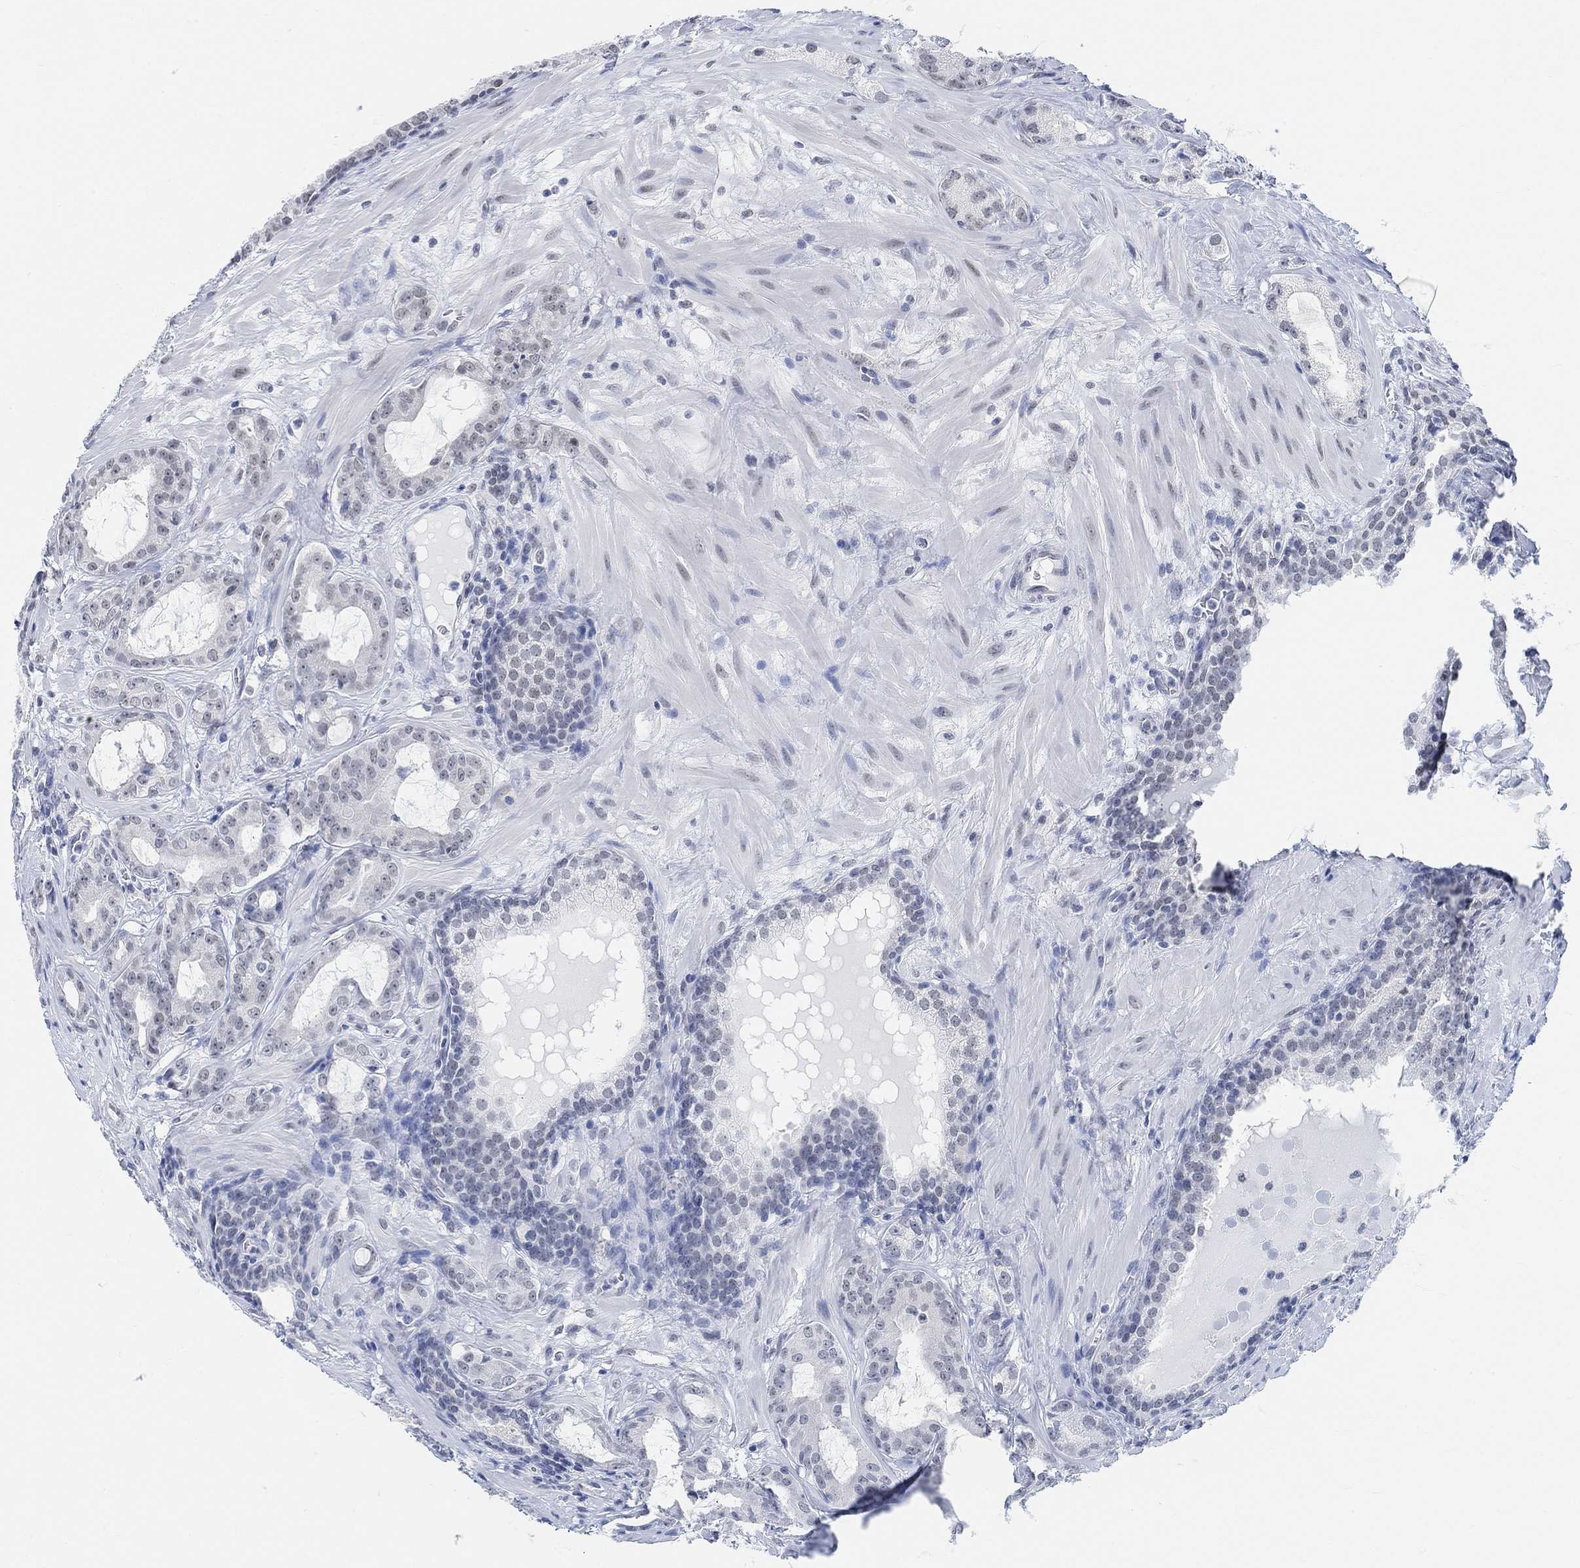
{"staining": {"intensity": "negative", "quantity": "none", "location": "none"}, "tissue": "prostate cancer", "cell_type": "Tumor cells", "image_type": "cancer", "snomed": [{"axis": "morphology", "description": "Adenocarcinoma, NOS"}, {"axis": "topography", "description": "Prostate"}], "caption": "IHC photomicrograph of human prostate cancer (adenocarcinoma) stained for a protein (brown), which demonstrates no staining in tumor cells. (IHC, brightfield microscopy, high magnification).", "gene": "PURG", "patient": {"sex": "male", "age": 69}}